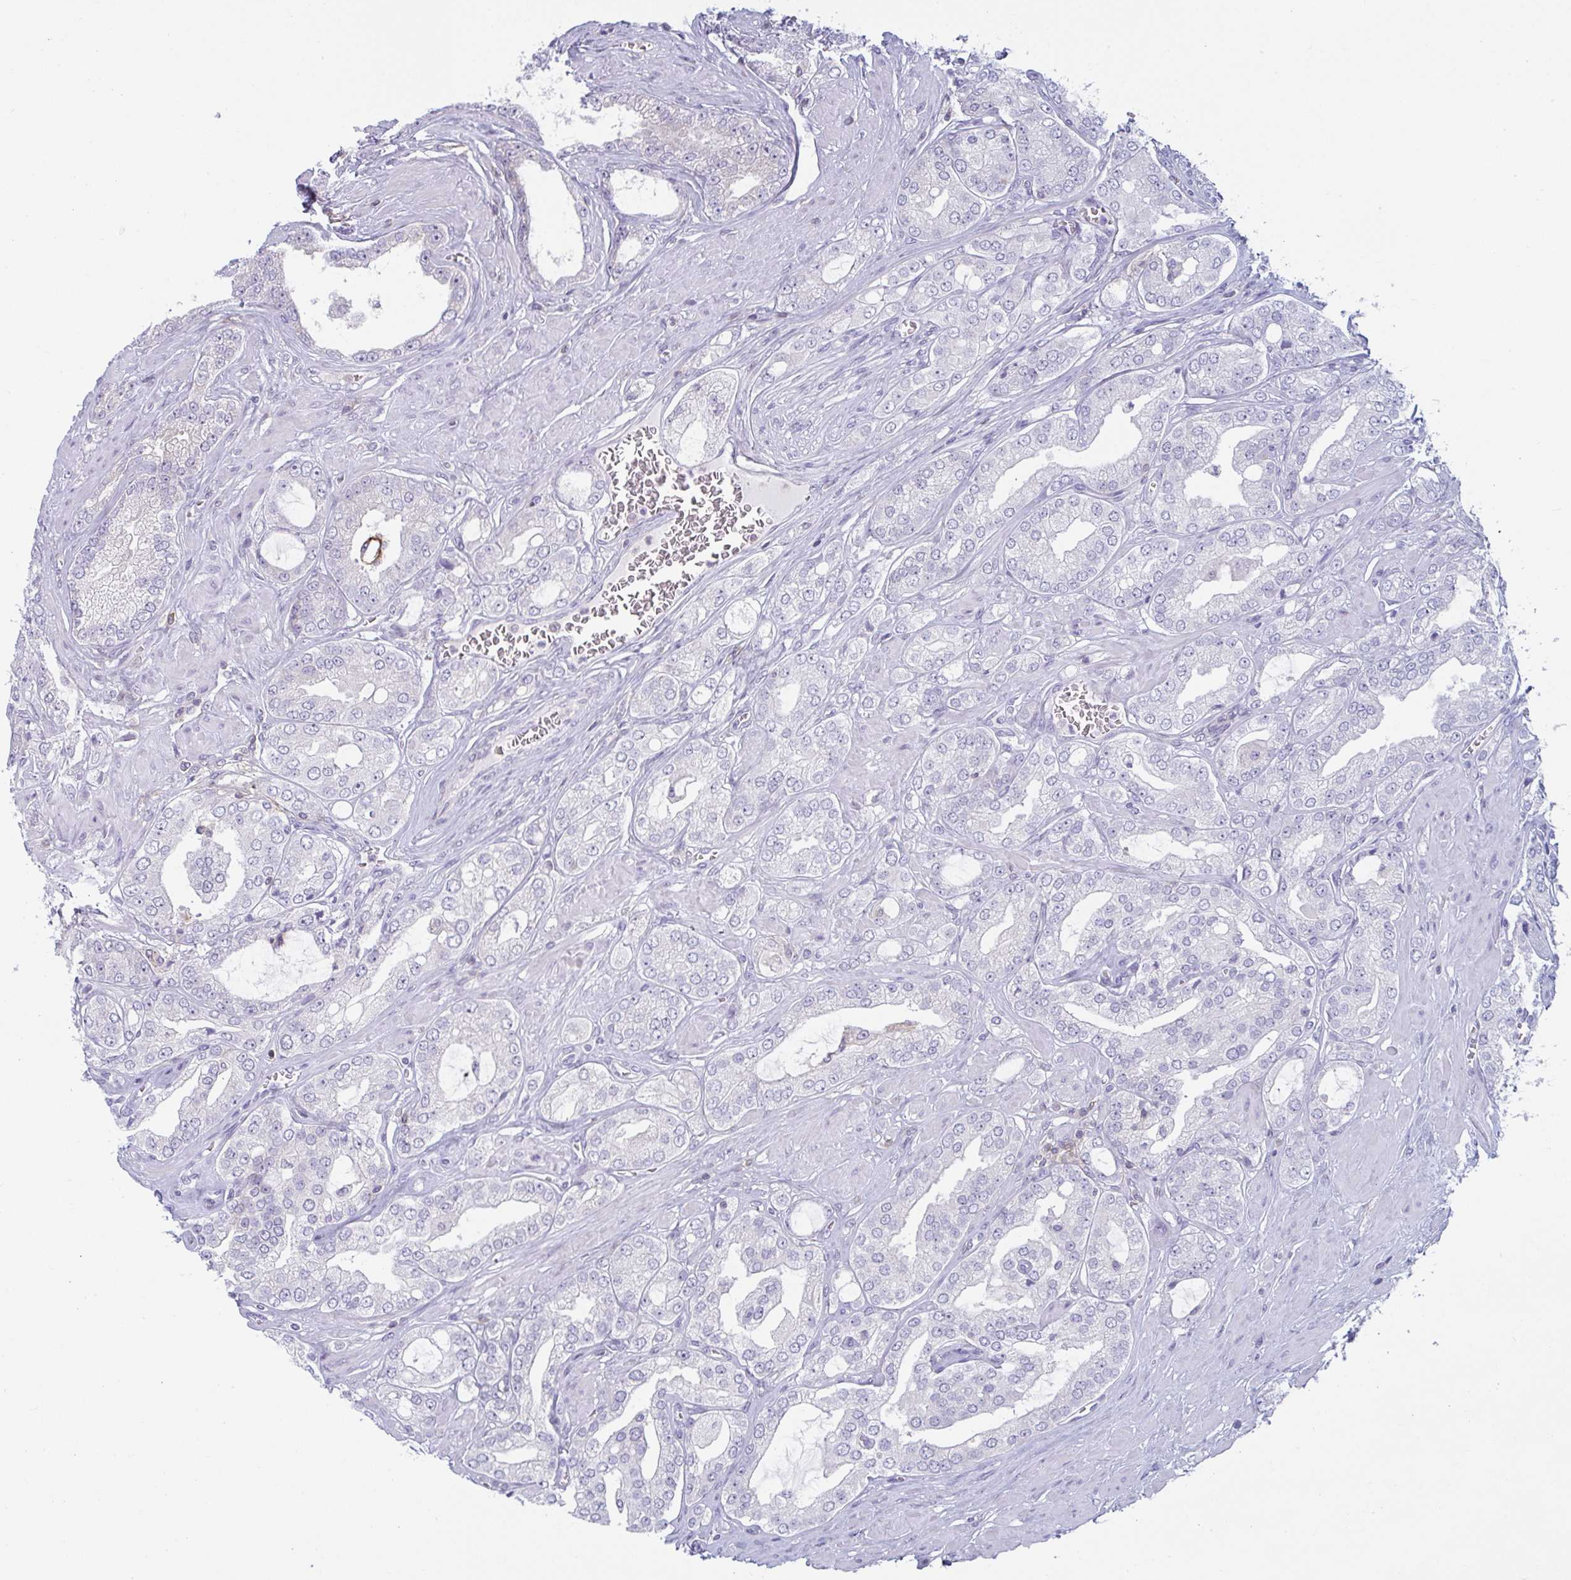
{"staining": {"intensity": "negative", "quantity": "none", "location": "none"}, "tissue": "prostate cancer", "cell_type": "Tumor cells", "image_type": "cancer", "snomed": [{"axis": "morphology", "description": "Adenocarcinoma, High grade"}, {"axis": "topography", "description": "Prostate"}], "caption": "Immunohistochemistry (IHC) histopathology image of human prostate high-grade adenocarcinoma stained for a protein (brown), which displays no expression in tumor cells.", "gene": "CD80", "patient": {"sex": "male", "age": 66}}